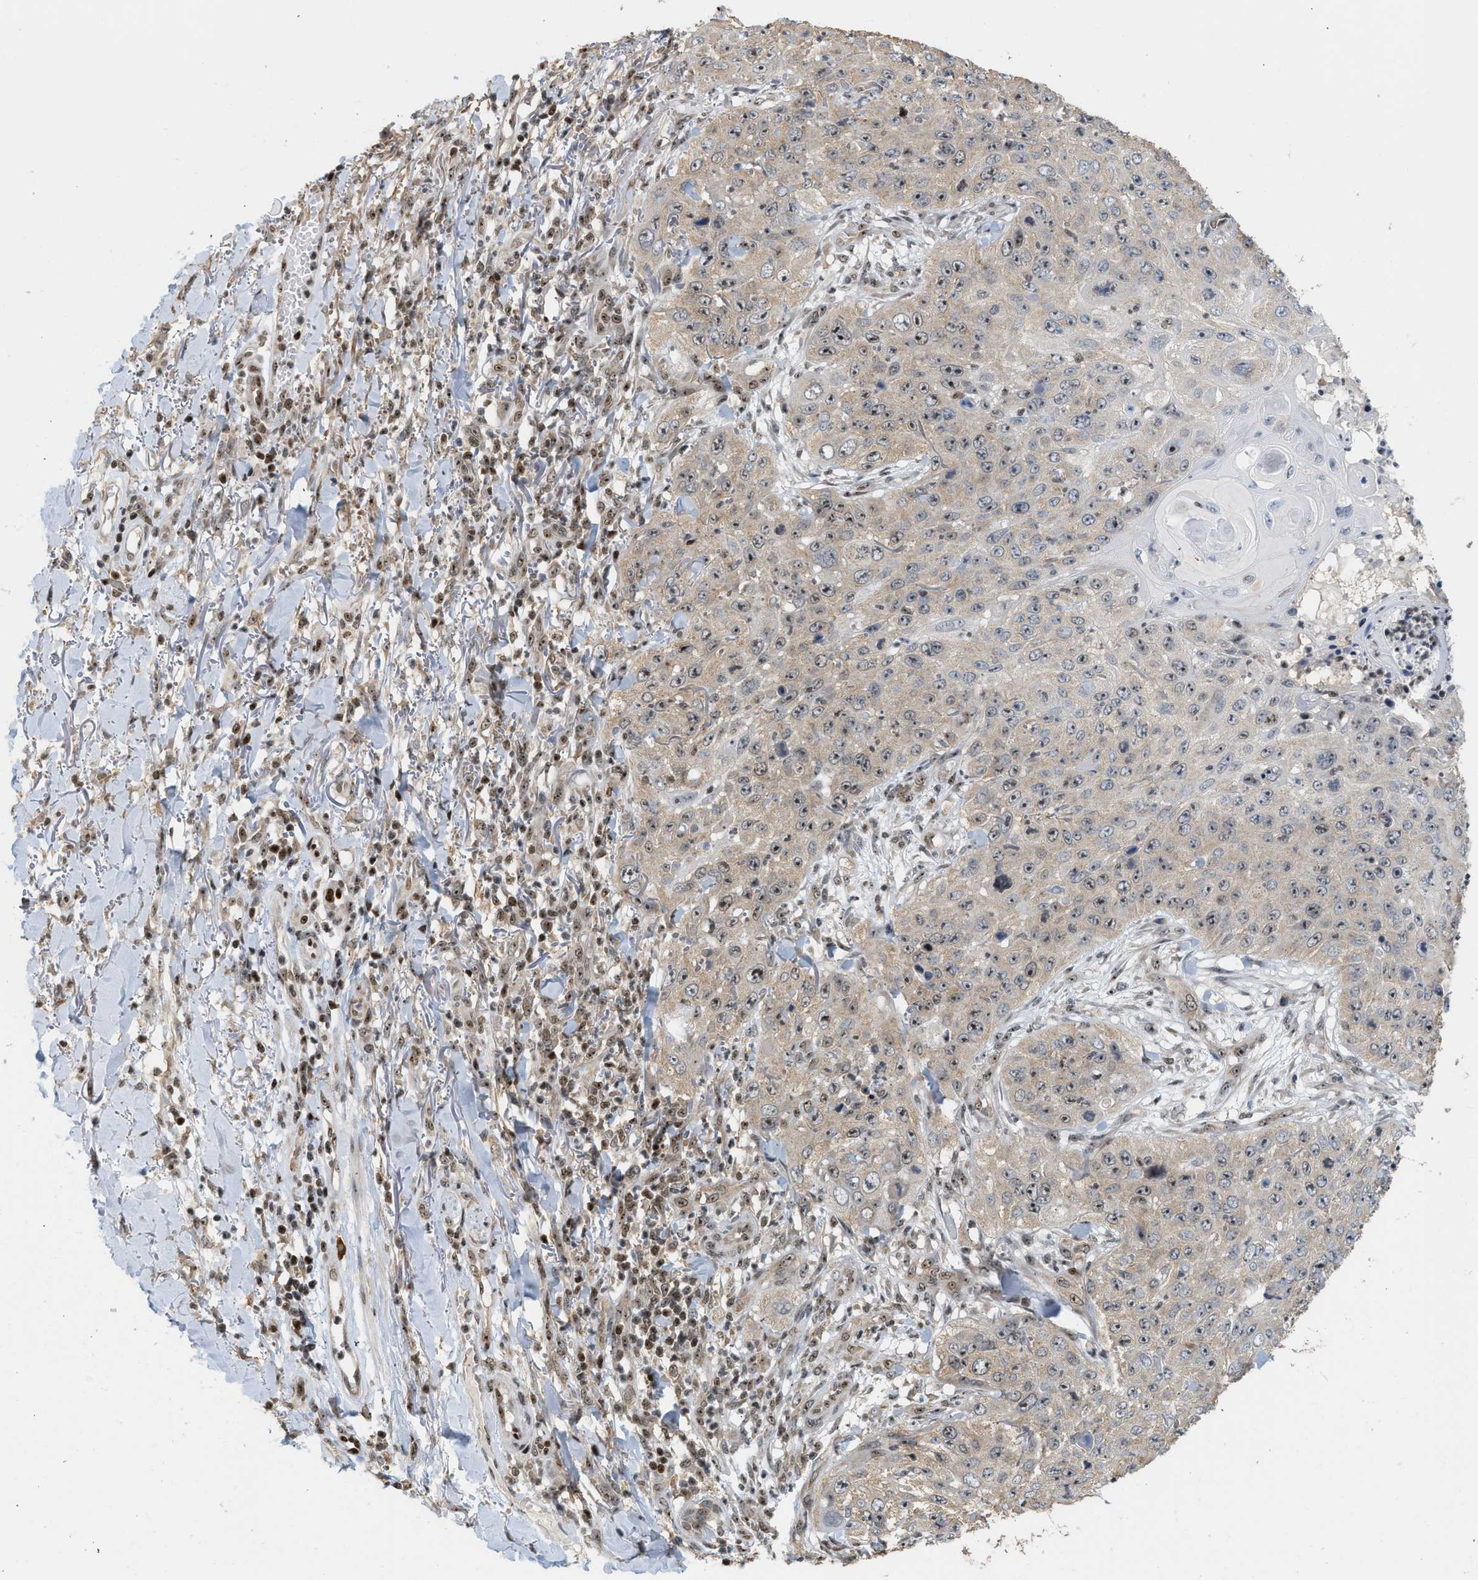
{"staining": {"intensity": "moderate", "quantity": "25%-75%", "location": "nuclear"}, "tissue": "skin cancer", "cell_type": "Tumor cells", "image_type": "cancer", "snomed": [{"axis": "morphology", "description": "Squamous cell carcinoma, NOS"}, {"axis": "topography", "description": "Skin"}], "caption": "Immunohistochemistry (IHC) photomicrograph of skin cancer (squamous cell carcinoma) stained for a protein (brown), which exhibits medium levels of moderate nuclear positivity in about 25%-75% of tumor cells.", "gene": "ZNF22", "patient": {"sex": "female", "age": 80}}